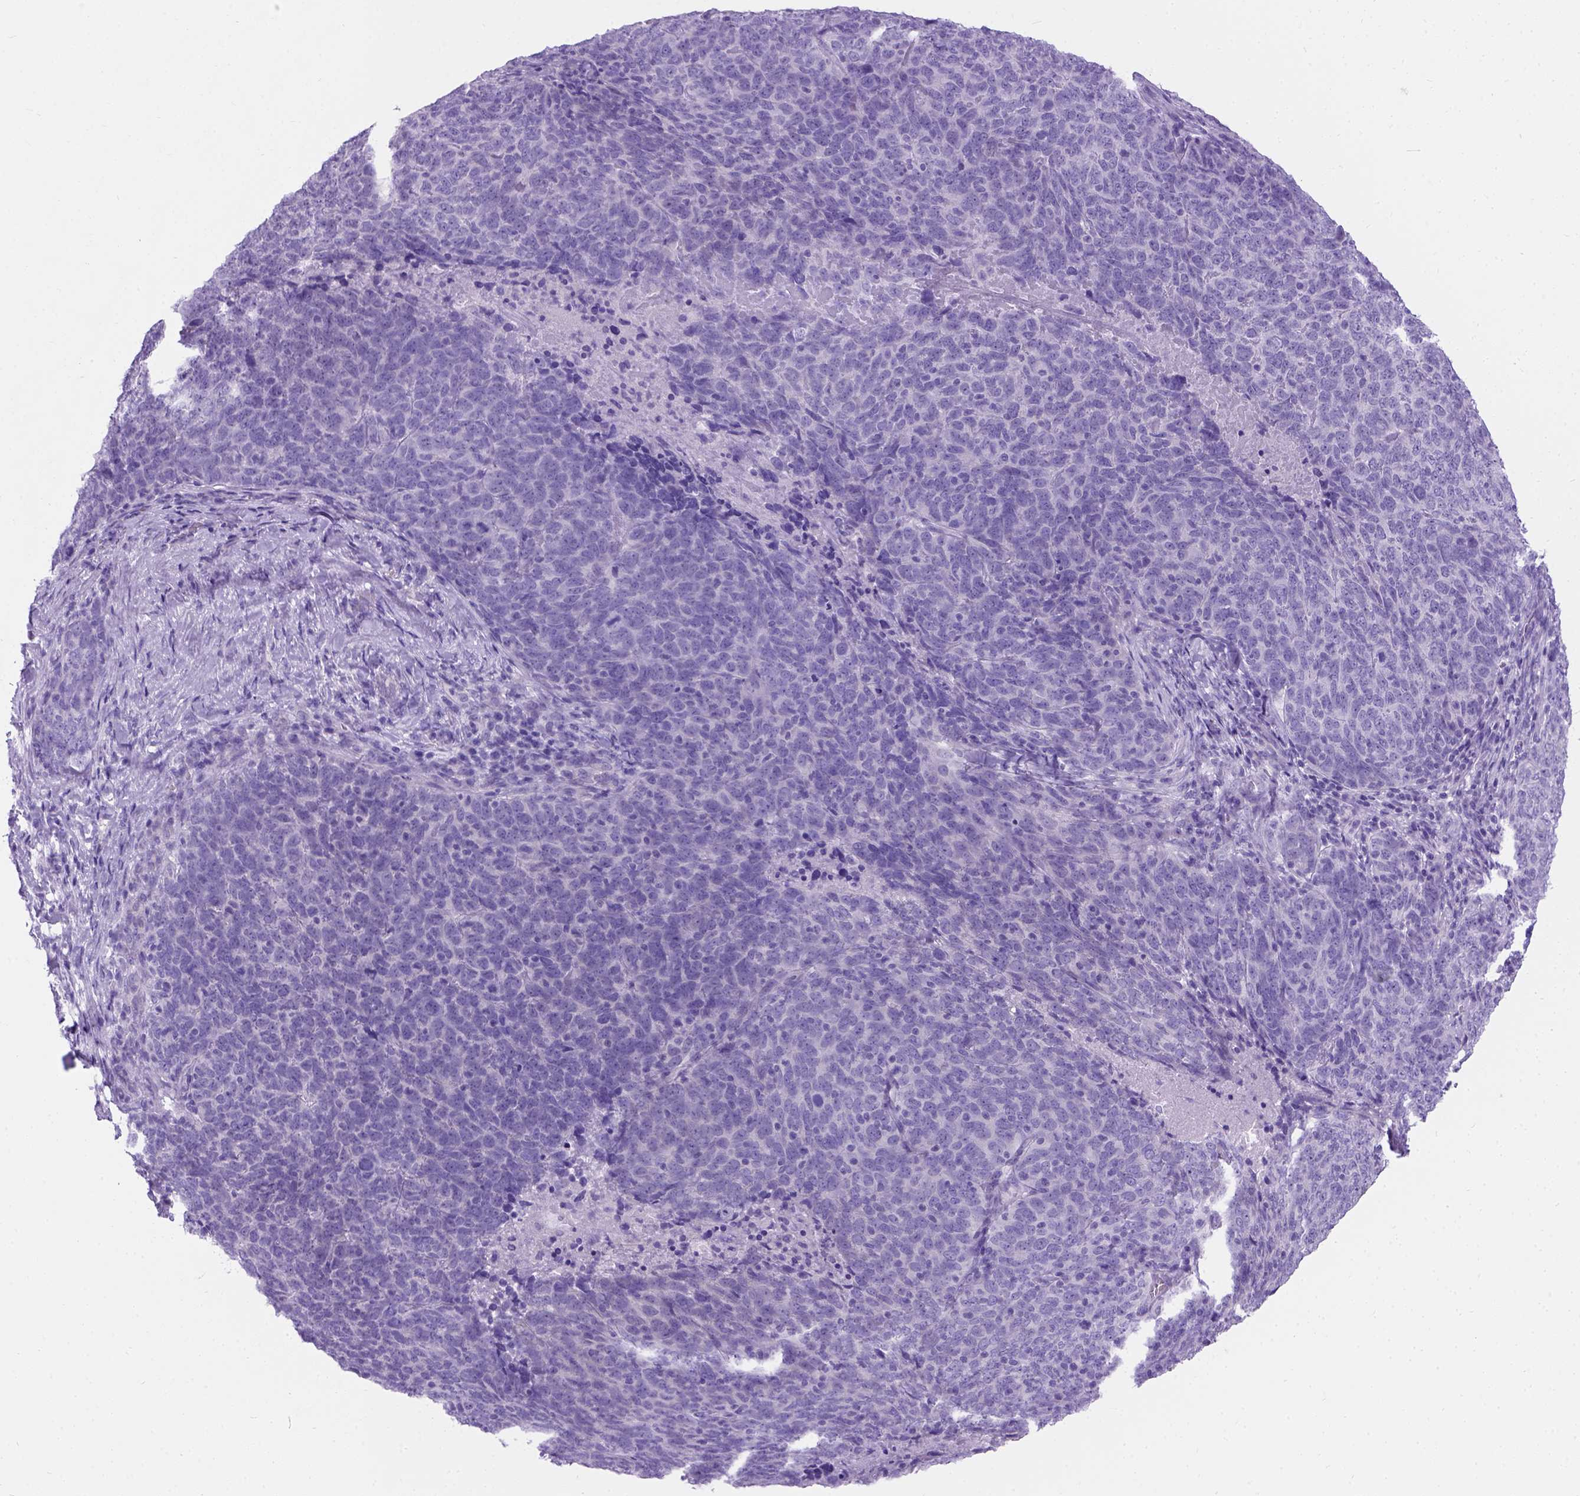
{"staining": {"intensity": "negative", "quantity": "none", "location": "none"}, "tissue": "skin cancer", "cell_type": "Tumor cells", "image_type": "cancer", "snomed": [{"axis": "morphology", "description": "Squamous cell carcinoma, NOS"}, {"axis": "topography", "description": "Skin"}, {"axis": "topography", "description": "Anal"}], "caption": "Protein analysis of skin cancer (squamous cell carcinoma) exhibits no significant staining in tumor cells.", "gene": "C7orf57", "patient": {"sex": "female", "age": 51}}